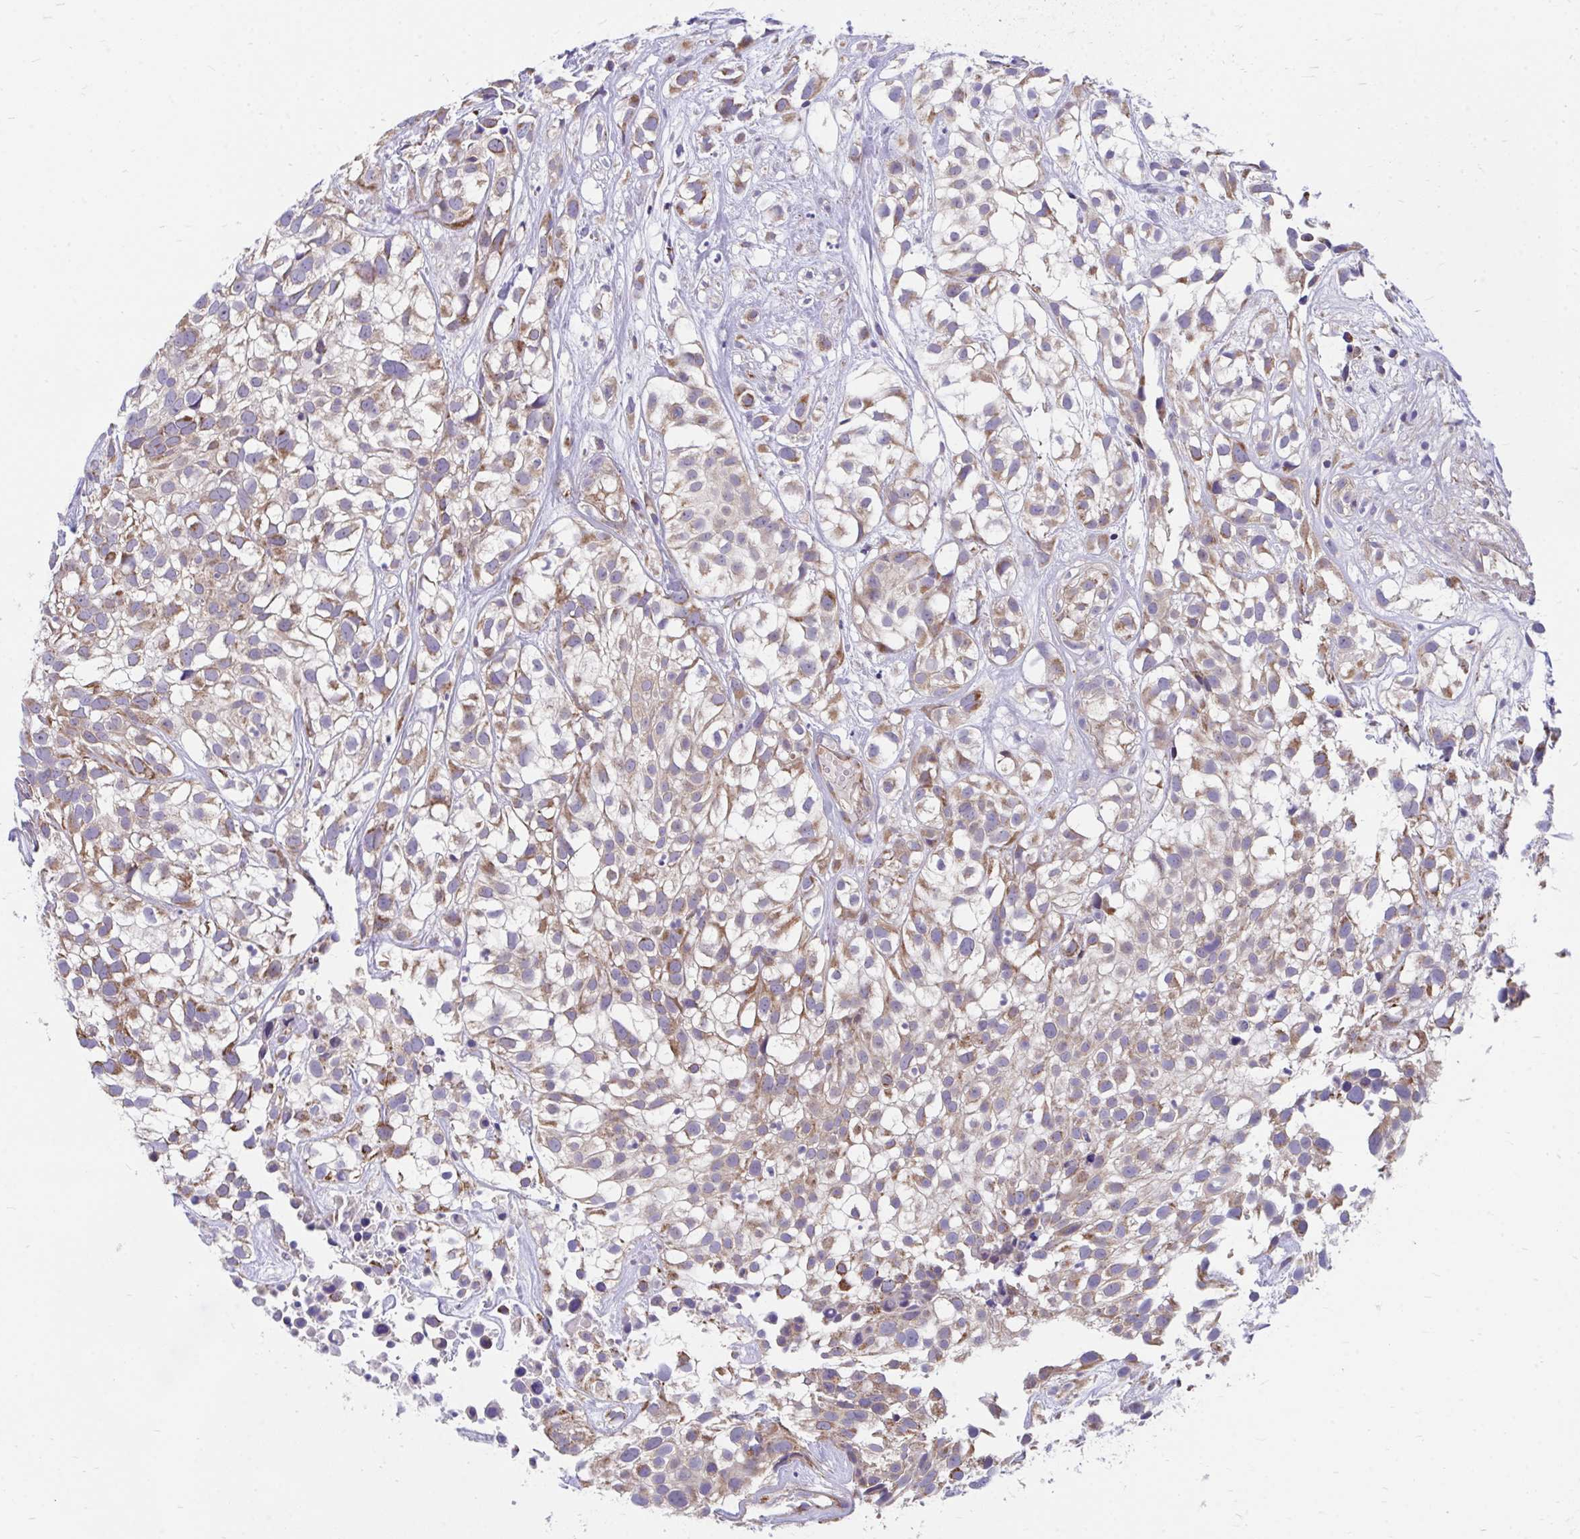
{"staining": {"intensity": "moderate", "quantity": ">75%", "location": "cytoplasmic/membranous"}, "tissue": "urothelial cancer", "cell_type": "Tumor cells", "image_type": "cancer", "snomed": [{"axis": "morphology", "description": "Urothelial carcinoma, High grade"}, {"axis": "topography", "description": "Urinary bladder"}], "caption": "A brown stain shows moderate cytoplasmic/membranous positivity of a protein in high-grade urothelial carcinoma tumor cells.", "gene": "FHIP1B", "patient": {"sex": "male", "age": 56}}